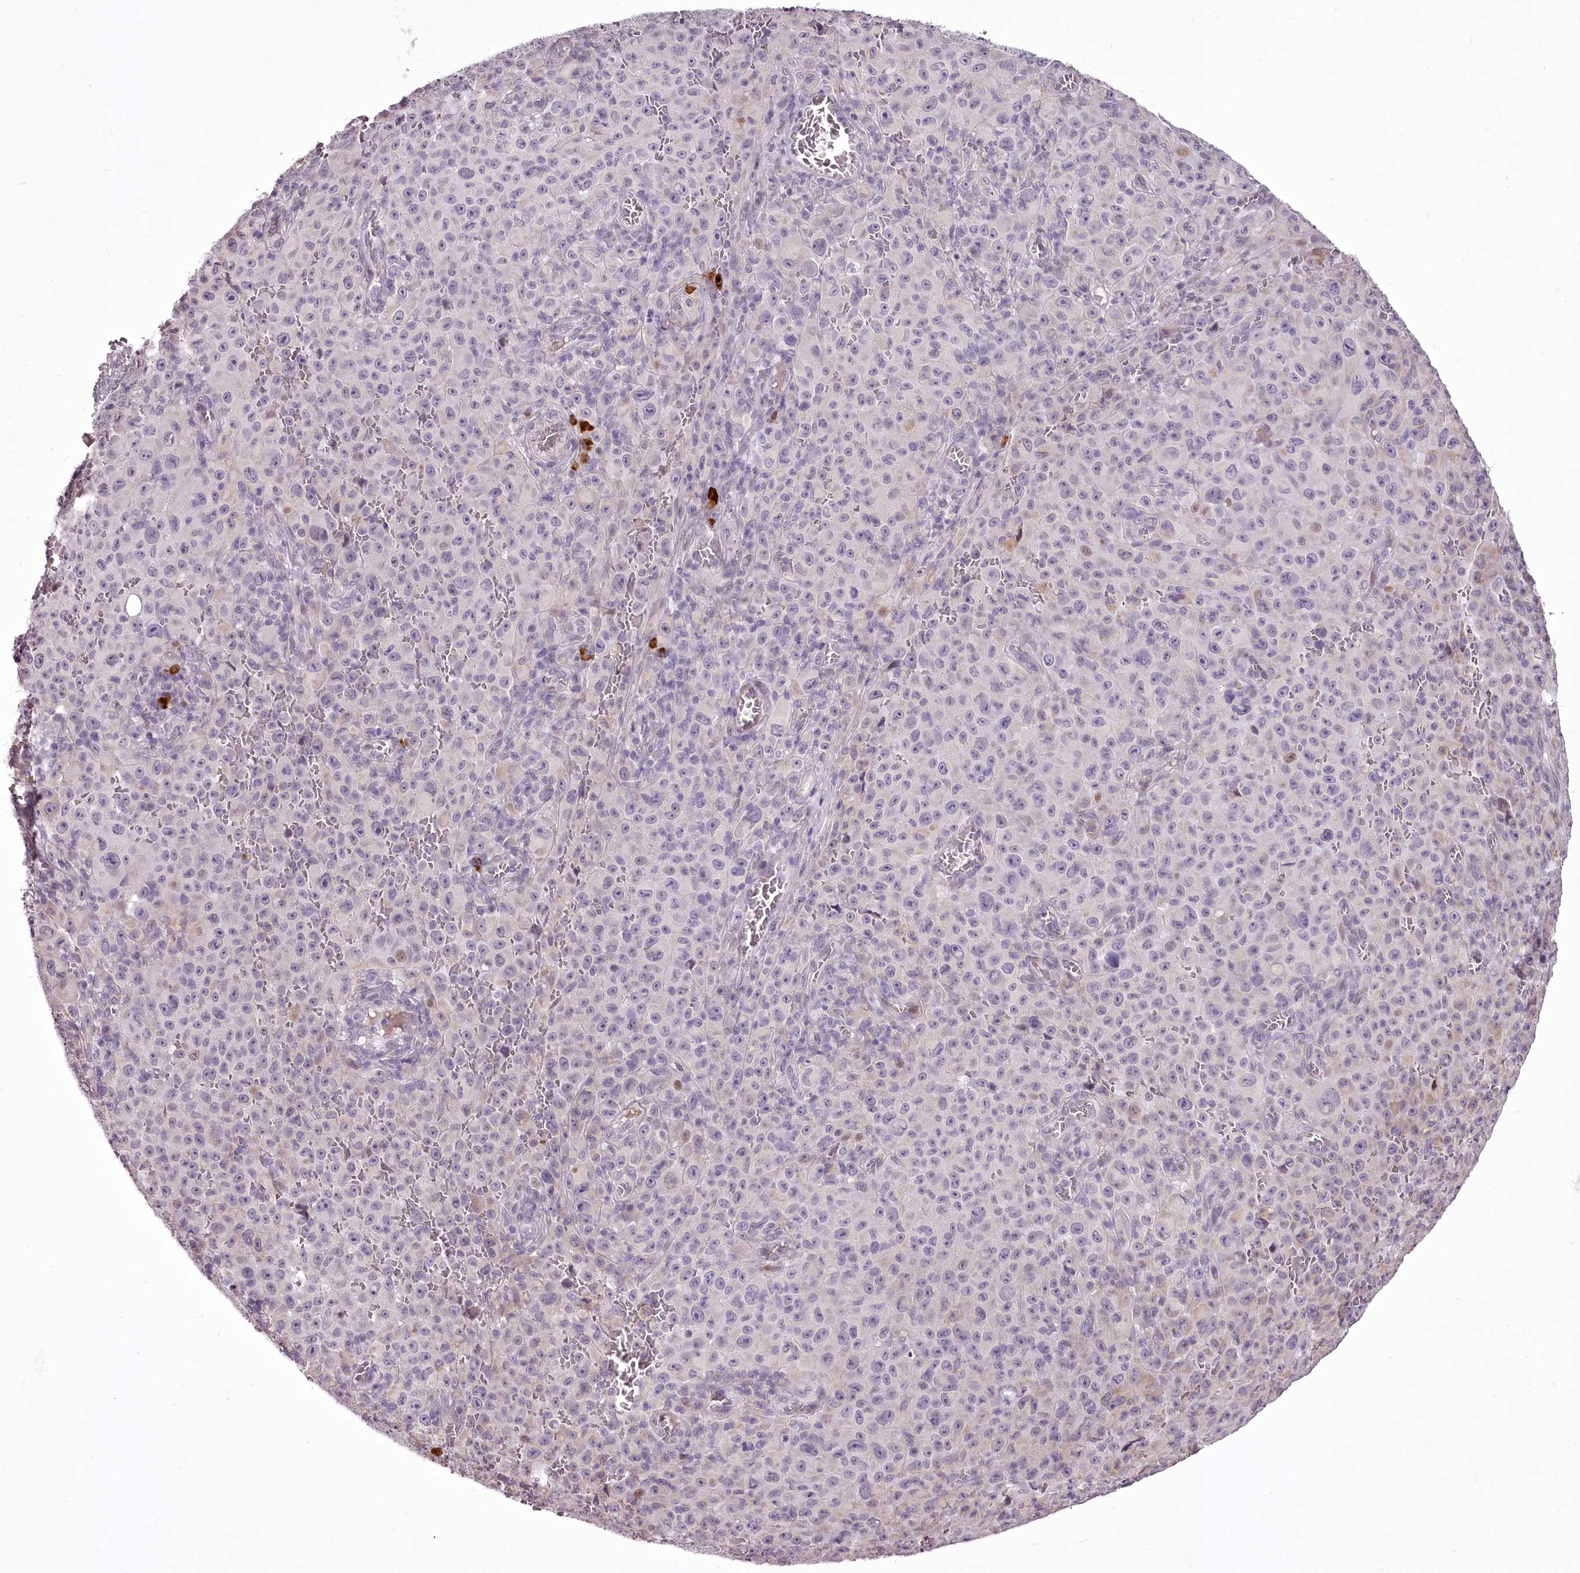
{"staining": {"intensity": "negative", "quantity": "none", "location": "none"}, "tissue": "melanoma", "cell_type": "Tumor cells", "image_type": "cancer", "snomed": [{"axis": "morphology", "description": "Malignant melanoma, NOS"}, {"axis": "topography", "description": "Skin"}], "caption": "Melanoma was stained to show a protein in brown. There is no significant expression in tumor cells.", "gene": "C1orf56", "patient": {"sex": "female", "age": 82}}